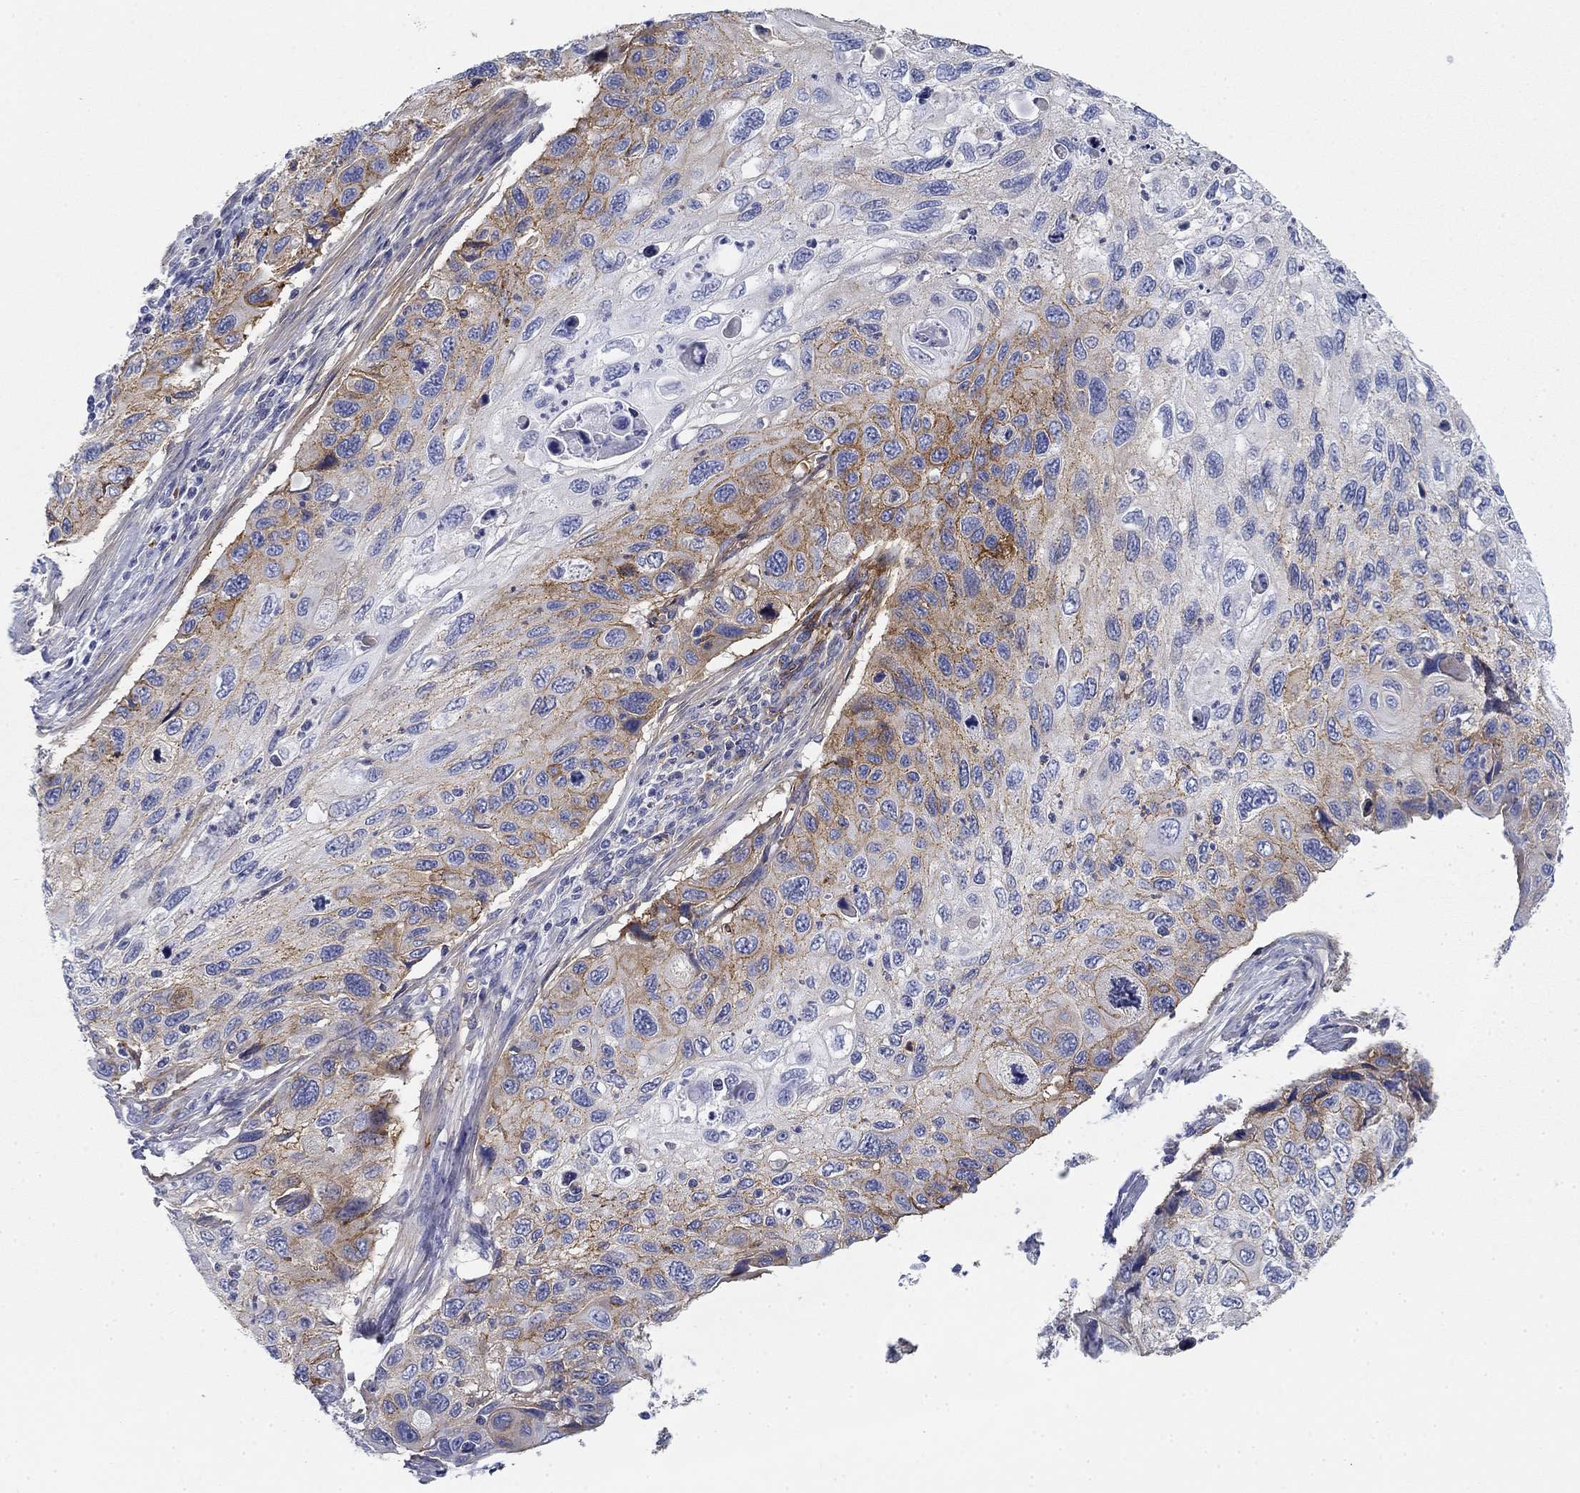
{"staining": {"intensity": "moderate", "quantity": "<25%", "location": "cytoplasmic/membranous"}, "tissue": "cervical cancer", "cell_type": "Tumor cells", "image_type": "cancer", "snomed": [{"axis": "morphology", "description": "Squamous cell carcinoma, NOS"}, {"axis": "topography", "description": "Cervix"}], "caption": "IHC (DAB) staining of human squamous cell carcinoma (cervical) displays moderate cytoplasmic/membranous protein staining in approximately <25% of tumor cells. The staining was performed using DAB to visualize the protein expression in brown, while the nuclei were stained in blue with hematoxylin (Magnification: 20x).", "gene": "GPC1", "patient": {"sex": "female", "age": 70}}